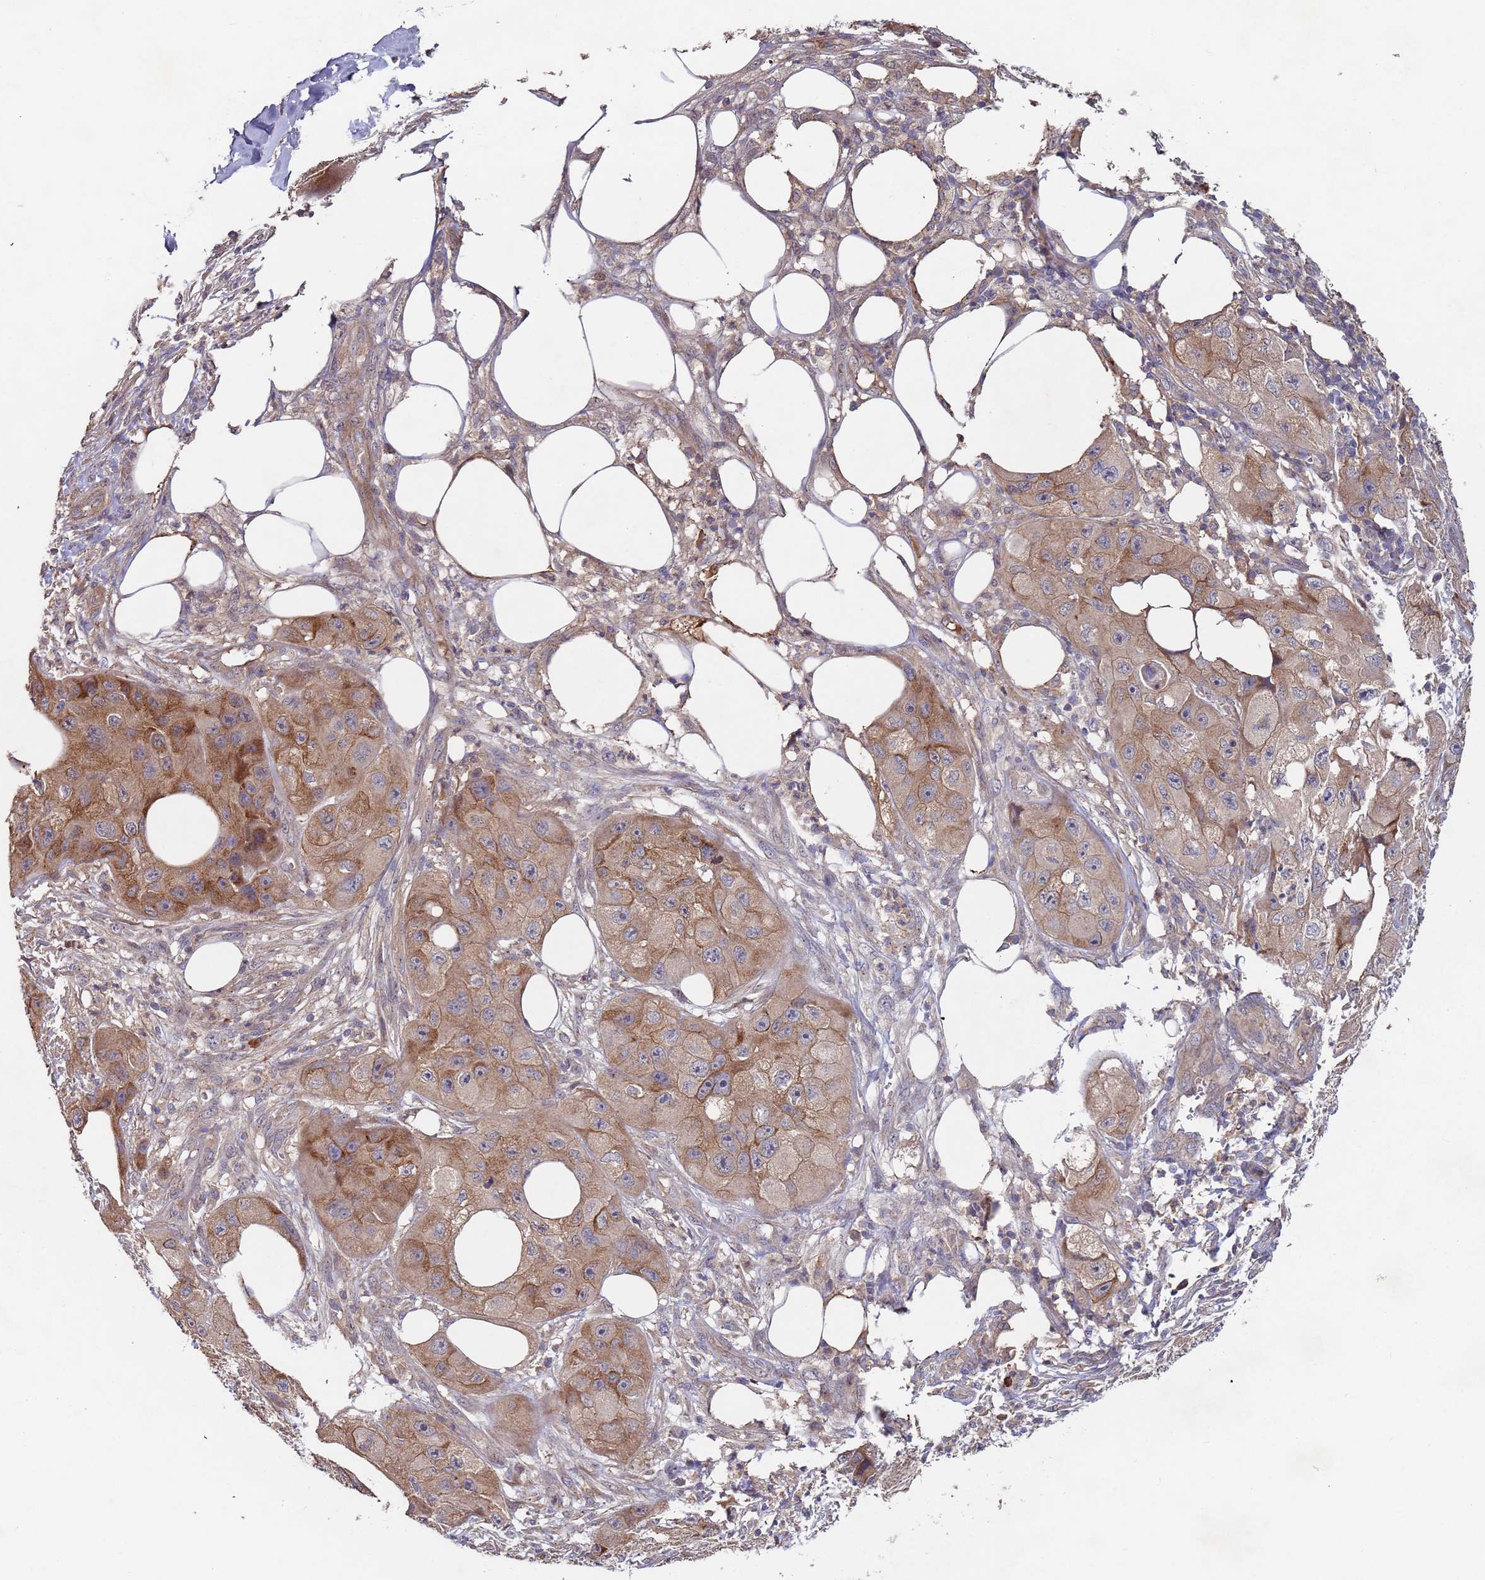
{"staining": {"intensity": "moderate", "quantity": ">75%", "location": "cytoplasmic/membranous"}, "tissue": "skin cancer", "cell_type": "Tumor cells", "image_type": "cancer", "snomed": [{"axis": "morphology", "description": "Squamous cell carcinoma, NOS"}, {"axis": "topography", "description": "Skin"}, {"axis": "topography", "description": "Subcutis"}], "caption": "Immunohistochemistry (IHC) staining of skin cancer, which demonstrates medium levels of moderate cytoplasmic/membranous staining in about >75% of tumor cells indicating moderate cytoplasmic/membranous protein positivity. The staining was performed using DAB (brown) for protein detection and nuclei were counterstained in hematoxylin (blue).", "gene": "KANSL1L", "patient": {"sex": "male", "age": 73}}